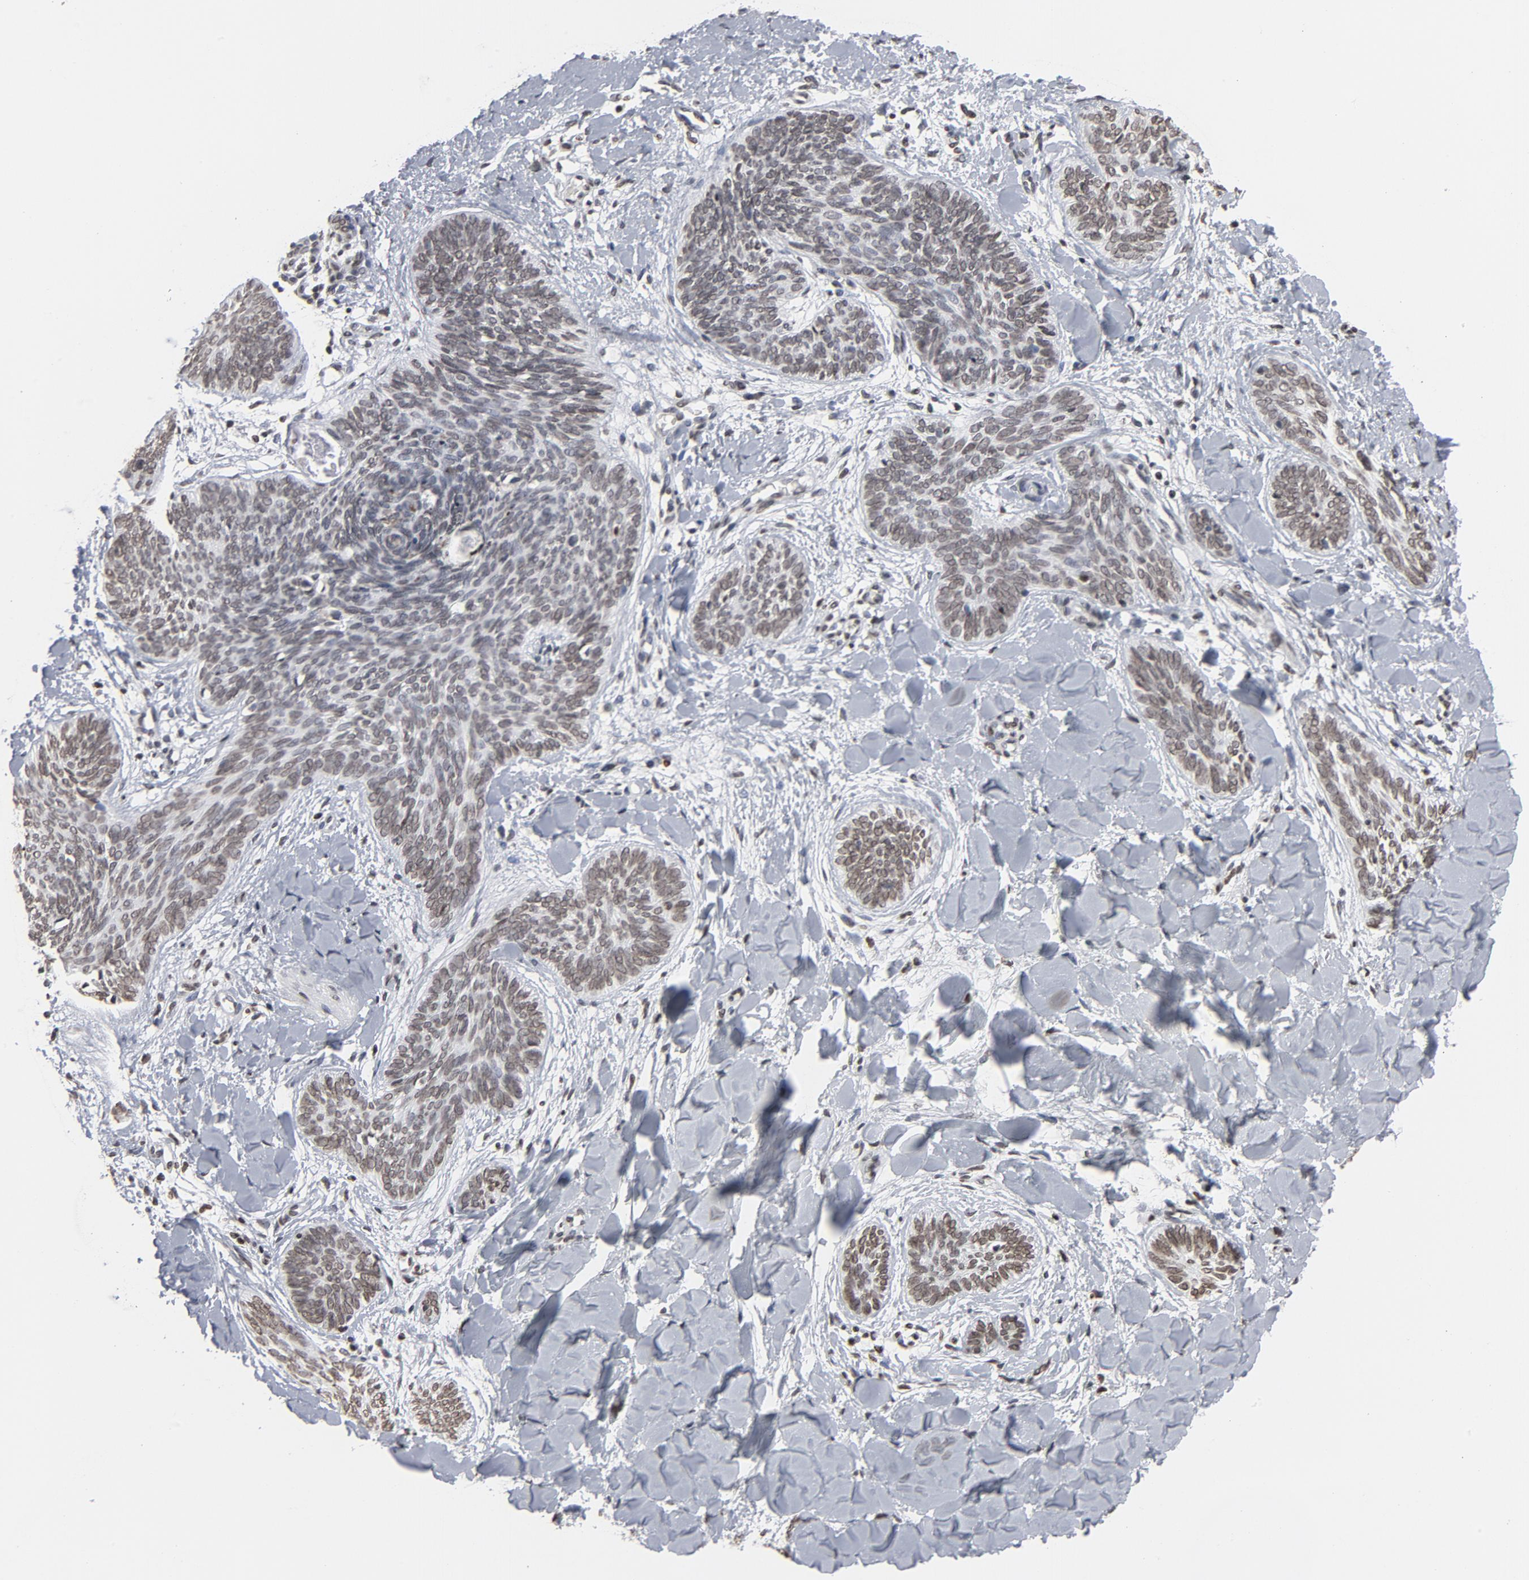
{"staining": {"intensity": "weak", "quantity": ">75%", "location": "nuclear"}, "tissue": "skin cancer", "cell_type": "Tumor cells", "image_type": "cancer", "snomed": [{"axis": "morphology", "description": "Basal cell carcinoma"}, {"axis": "topography", "description": "Skin"}], "caption": "Immunohistochemical staining of skin cancer (basal cell carcinoma) reveals low levels of weak nuclear staining in about >75% of tumor cells.", "gene": "H2AC12", "patient": {"sex": "female", "age": 81}}